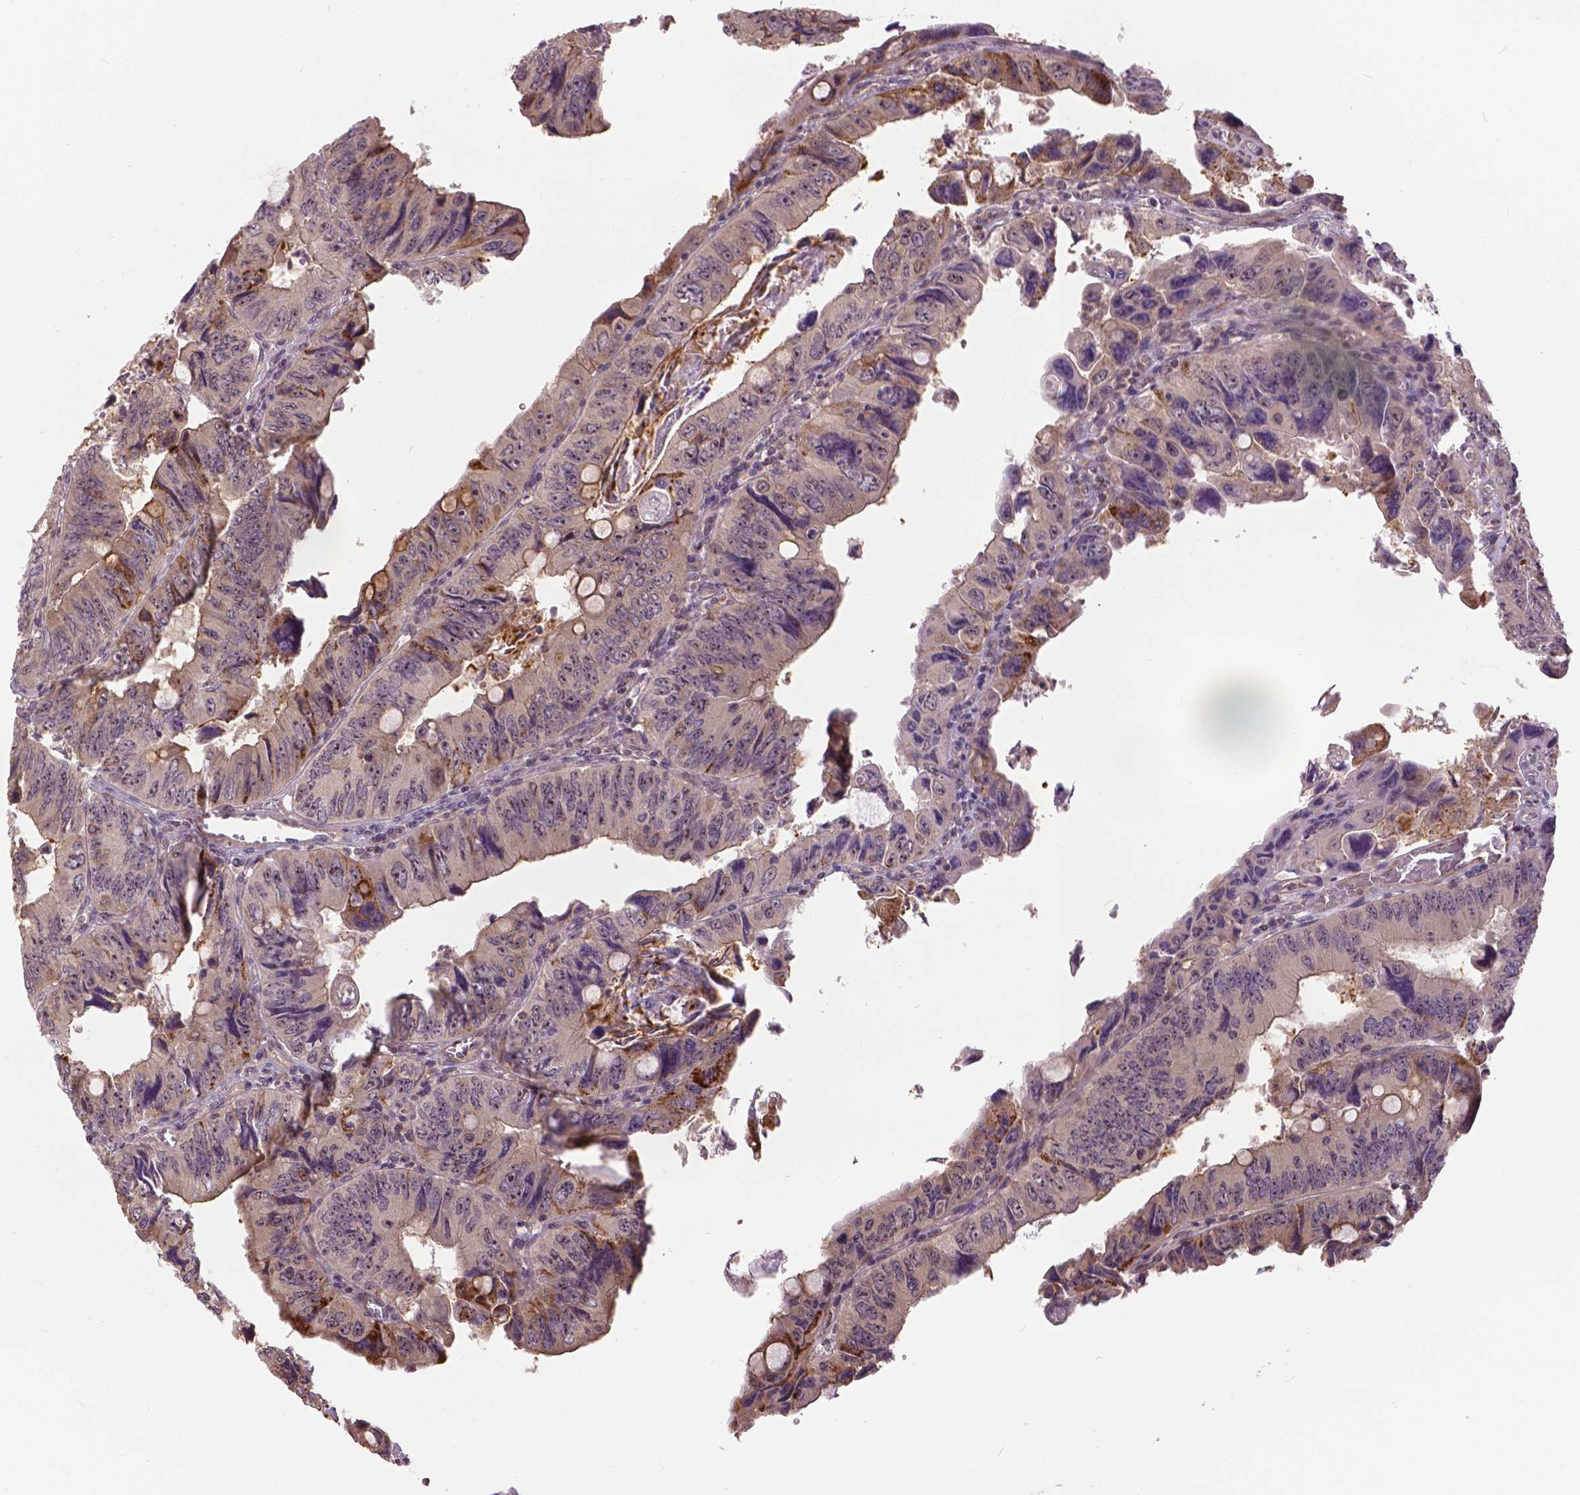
{"staining": {"intensity": "weak", "quantity": "<25%", "location": "cytoplasmic/membranous"}, "tissue": "colorectal cancer", "cell_type": "Tumor cells", "image_type": "cancer", "snomed": [{"axis": "morphology", "description": "Adenocarcinoma, NOS"}, {"axis": "topography", "description": "Colon"}], "caption": "High power microscopy image of an immunohistochemistry image of colorectal adenocarcinoma, revealing no significant positivity in tumor cells.", "gene": "ANXA13", "patient": {"sex": "female", "age": 84}}